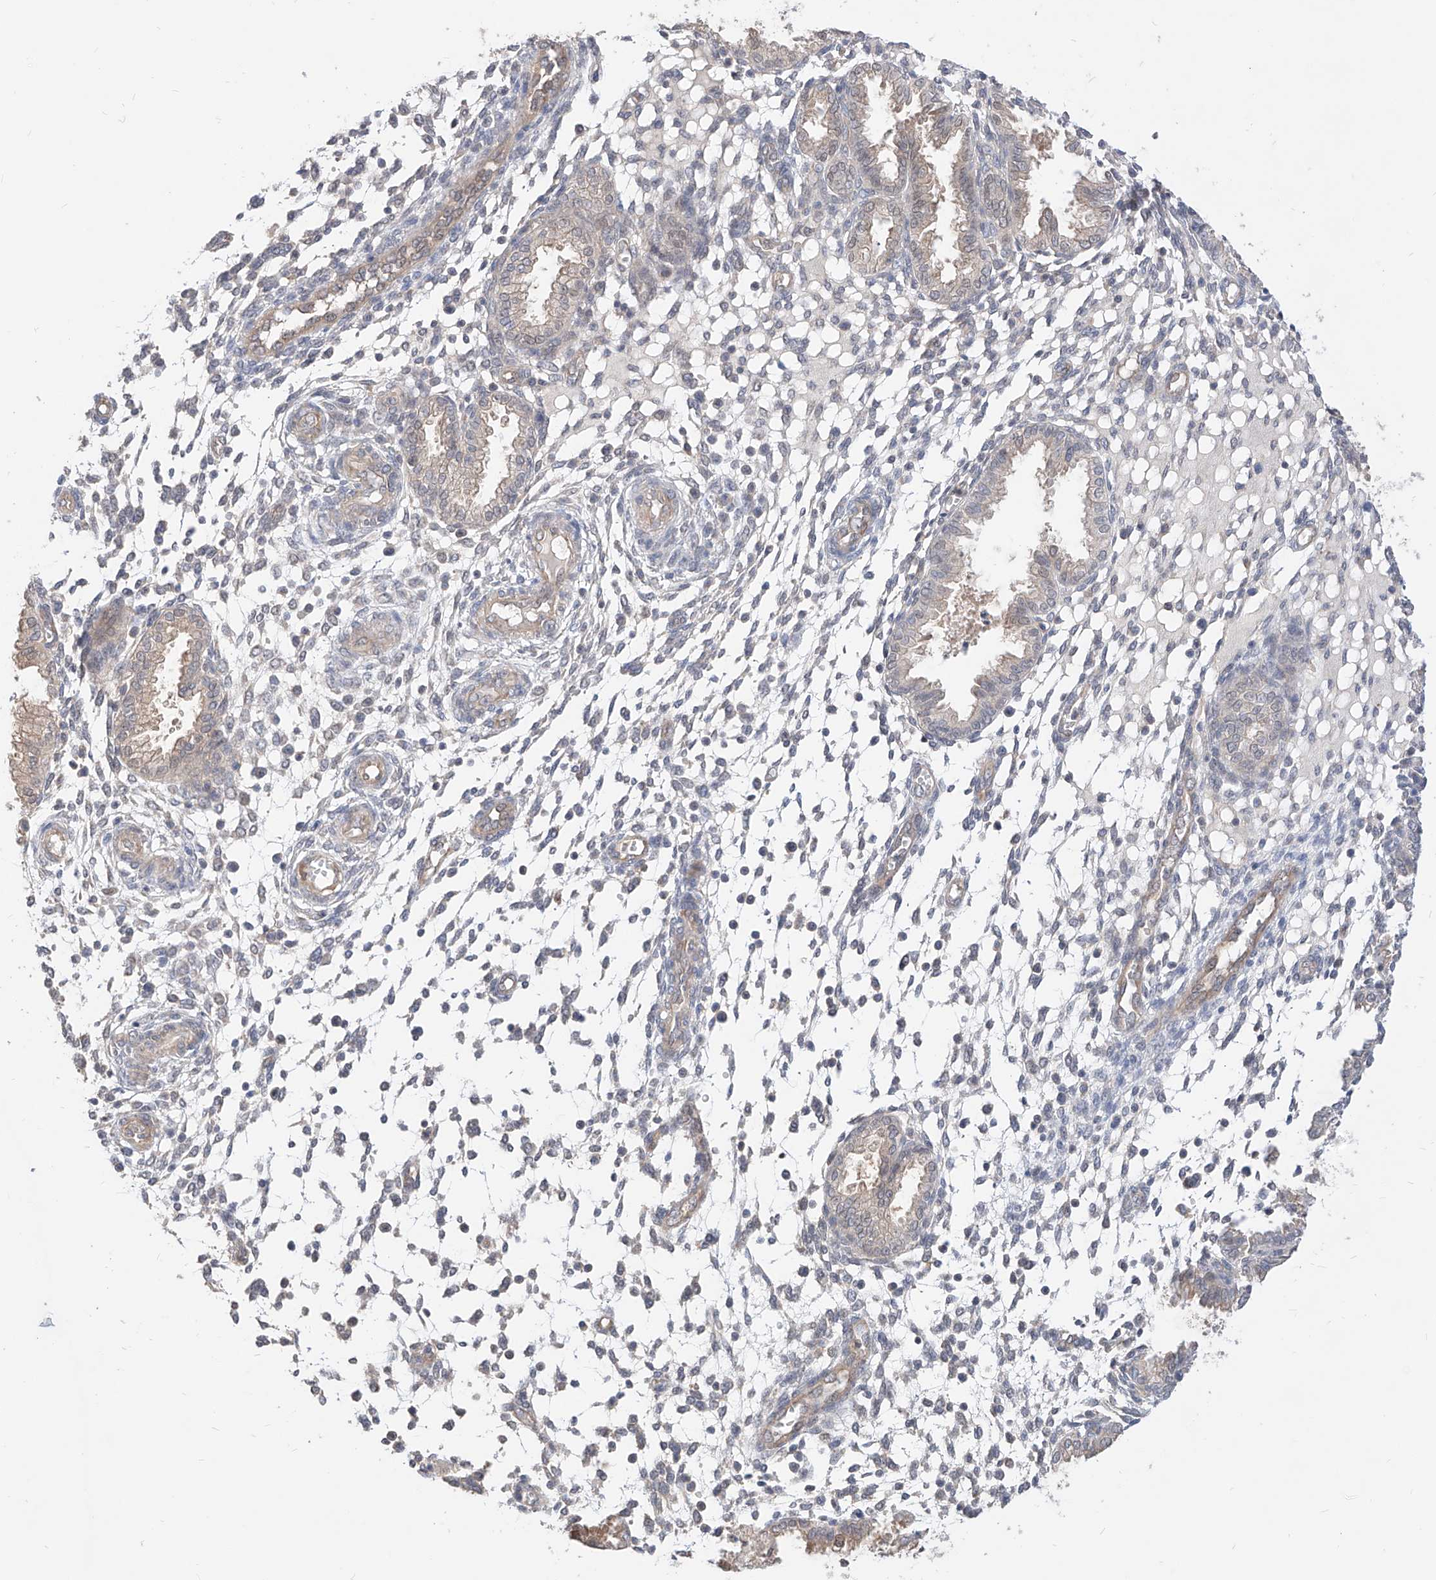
{"staining": {"intensity": "negative", "quantity": "none", "location": "none"}, "tissue": "endometrium", "cell_type": "Cells in endometrial stroma", "image_type": "normal", "snomed": [{"axis": "morphology", "description": "Normal tissue, NOS"}, {"axis": "topography", "description": "Endometrium"}], "caption": "DAB (3,3'-diaminobenzidine) immunohistochemical staining of unremarkable endometrium displays no significant expression in cells in endometrial stroma.", "gene": "TSNAX", "patient": {"sex": "female", "age": 33}}